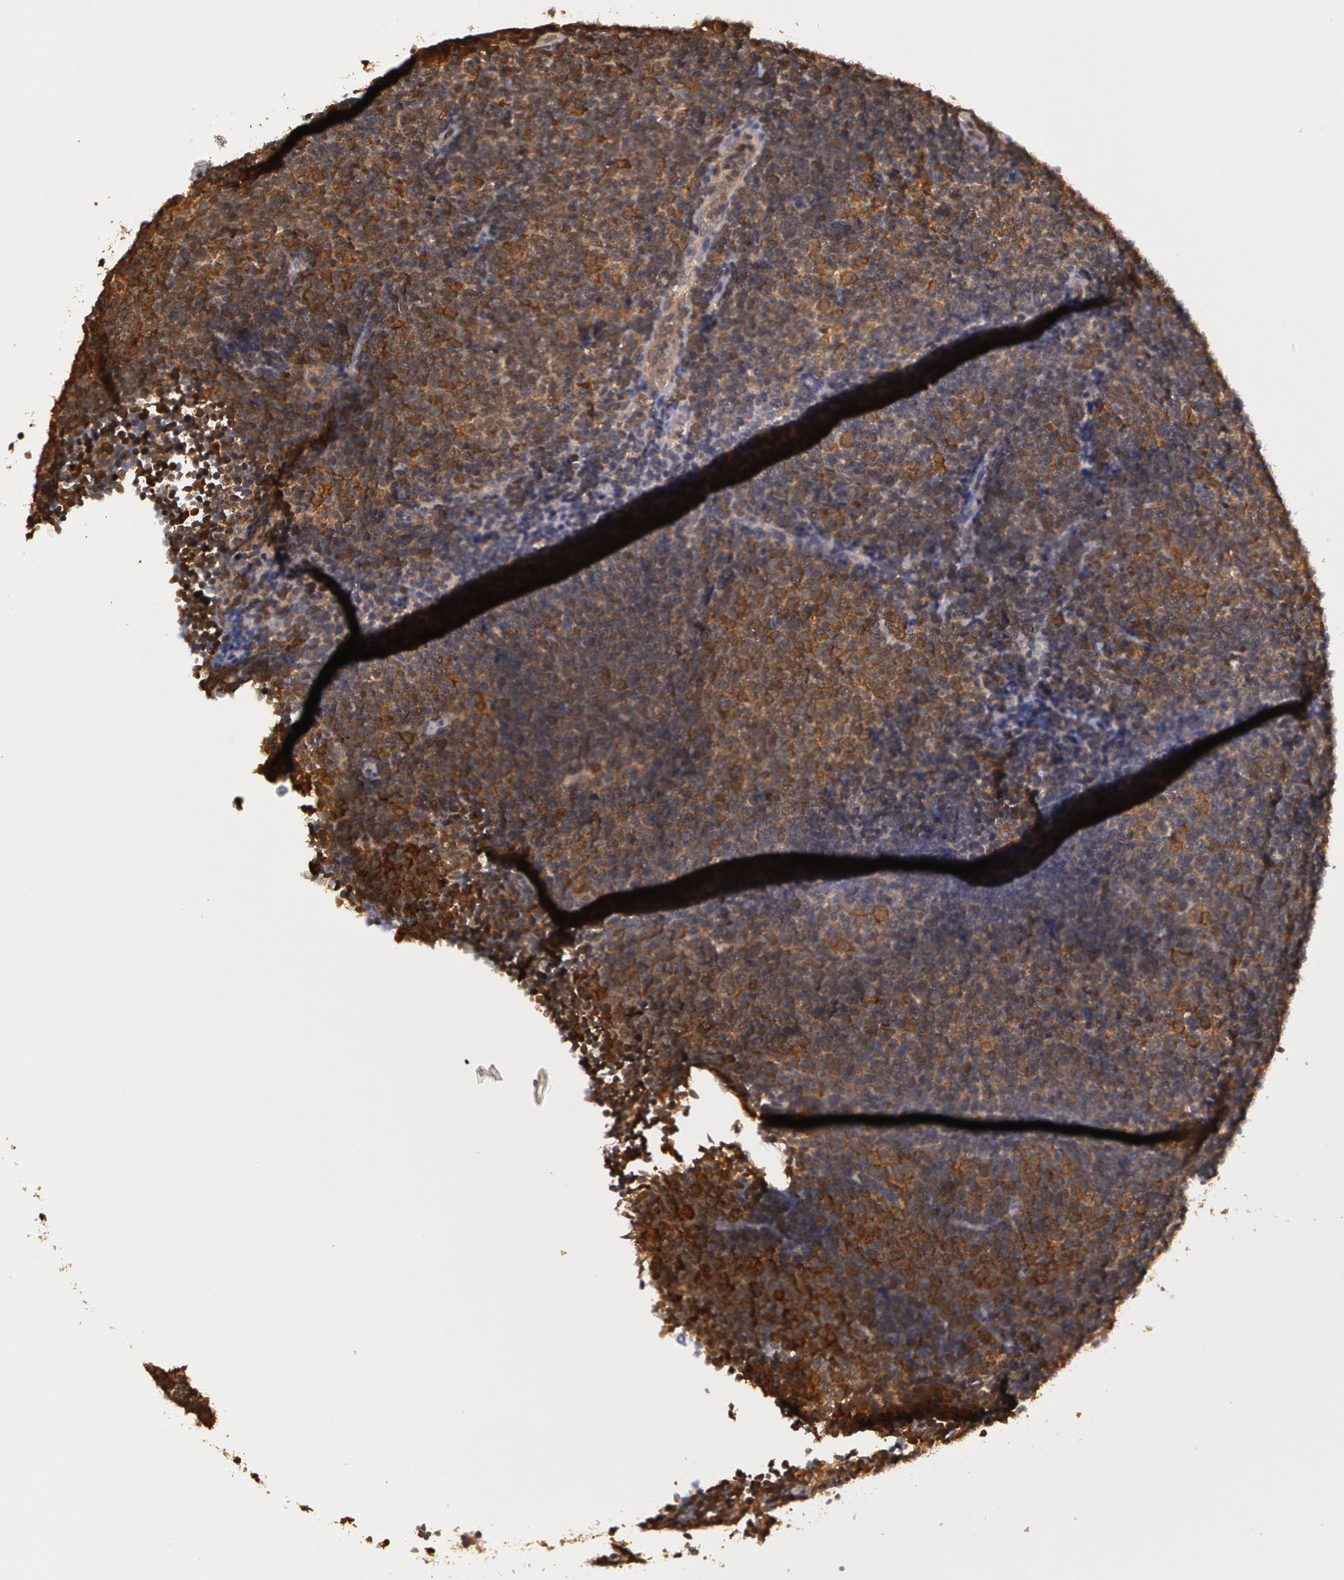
{"staining": {"intensity": "weak", "quantity": ">75%", "location": "cytoplasmic/membranous"}, "tissue": "lymphoma", "cell_type": "Tumor cells", "image_type": "cancer", "snomed": [{"axis": "morphology", "description": "Malignant lymphoma, non-Hodgkin's type, Low grade"}, {"axis": "topography", "description": "Lymph node"}], "caption": "Lymphoma stained with a protein marker displays weak staining in tumor cells.", "gene": "AHSA1", "patient": {"sex": "male", "age": 49}}